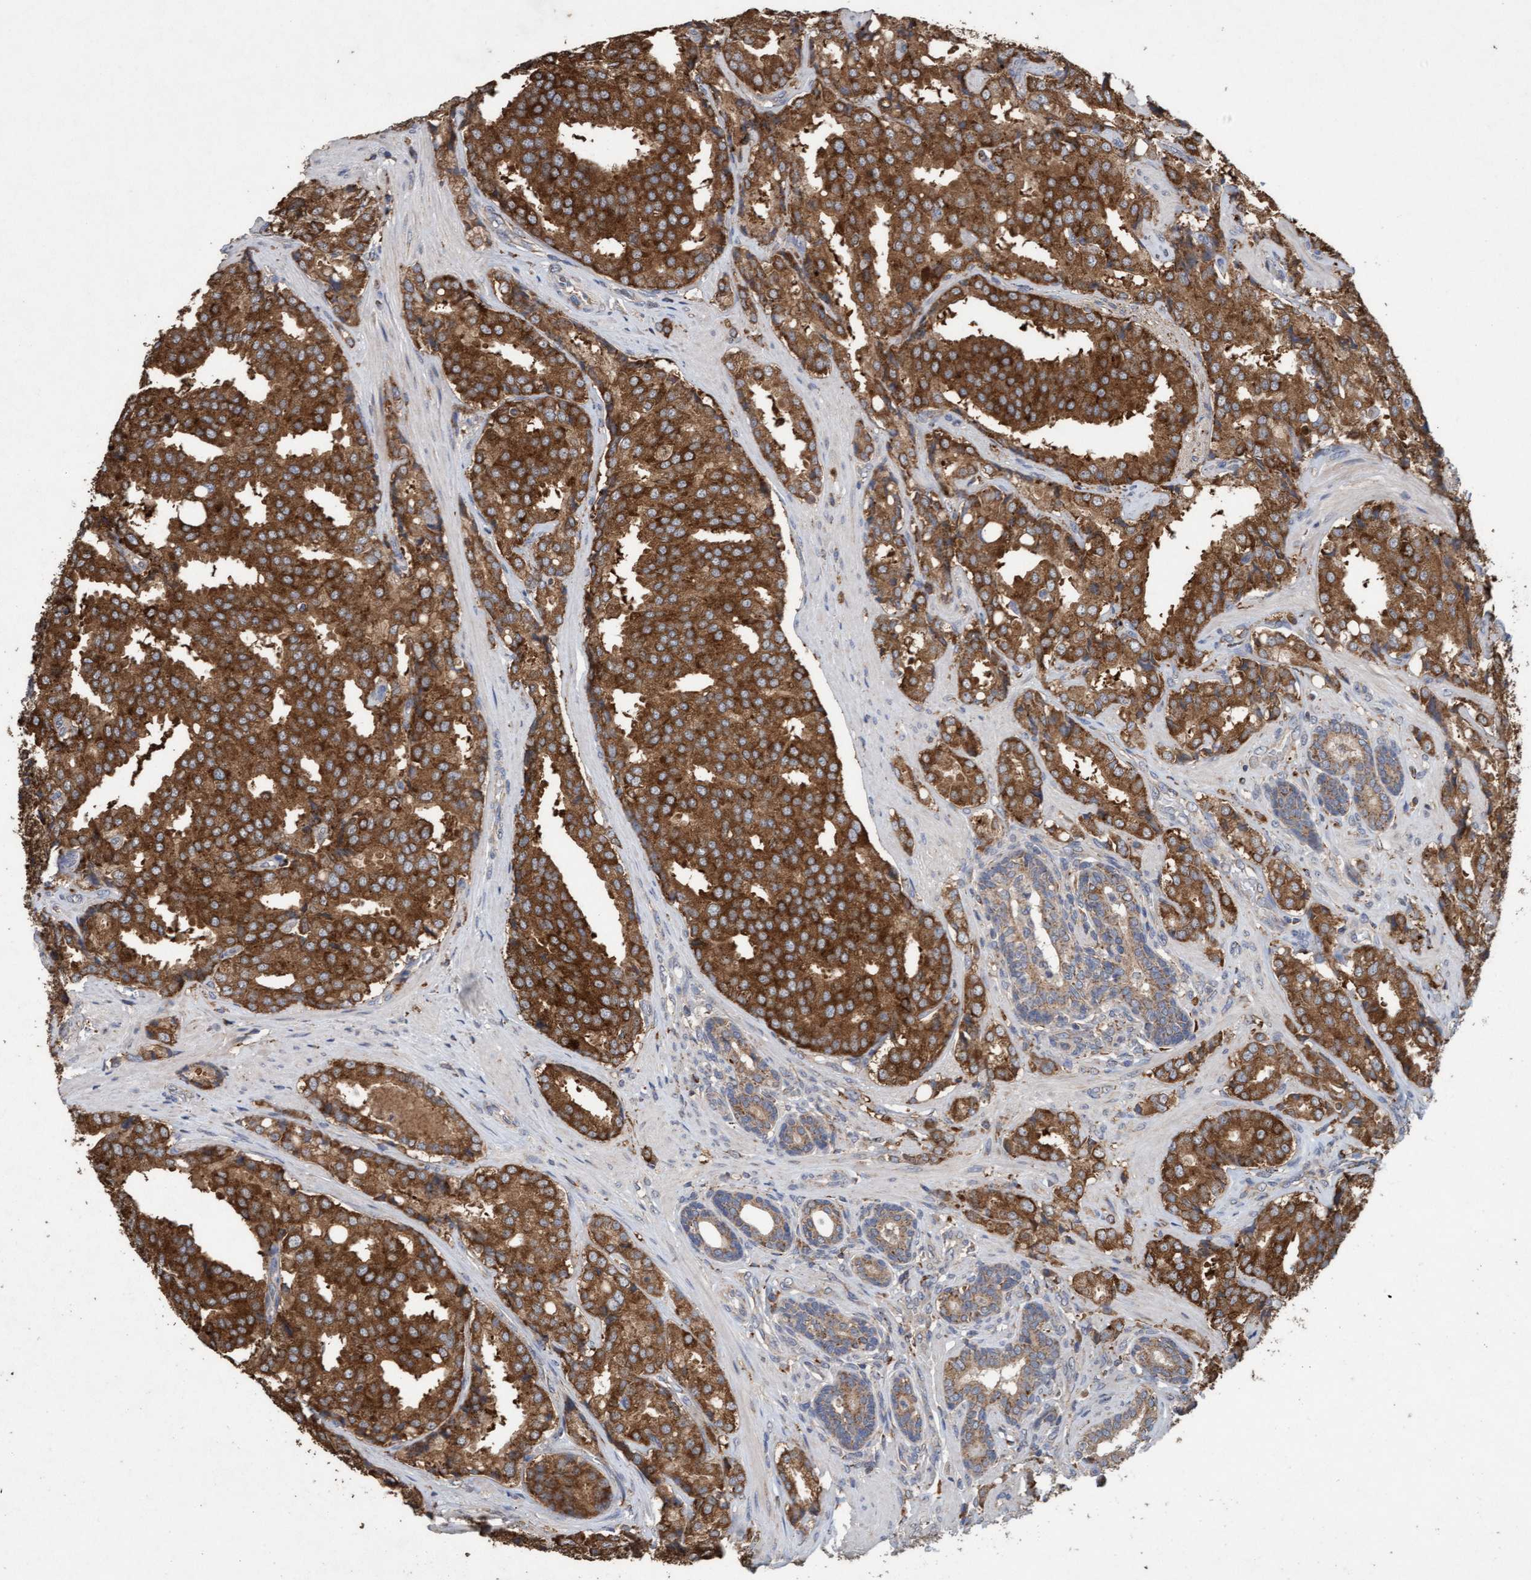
{"staining": {"intensity": "strong", "quantity": ">75%", "location": "cytoplasmic/membranous"}, "tissue": "prostate cancer", "cell_type": "Tumor cells", "image_type": "cancer", "snomed": [{"axis": "morphology", "description": "Adenocarcinoma, High grade"}, {"axis": "topography", "description": "Prostate"}], "caption": "A micrograph showing strong cytoplasmic/membranous expression in about >75% of tumor cells in prostate cancer, as visualized by brown immunohistochemical staining.", "gene": "ATPAF2", "patient": {"sex": "male", "age": 50}}